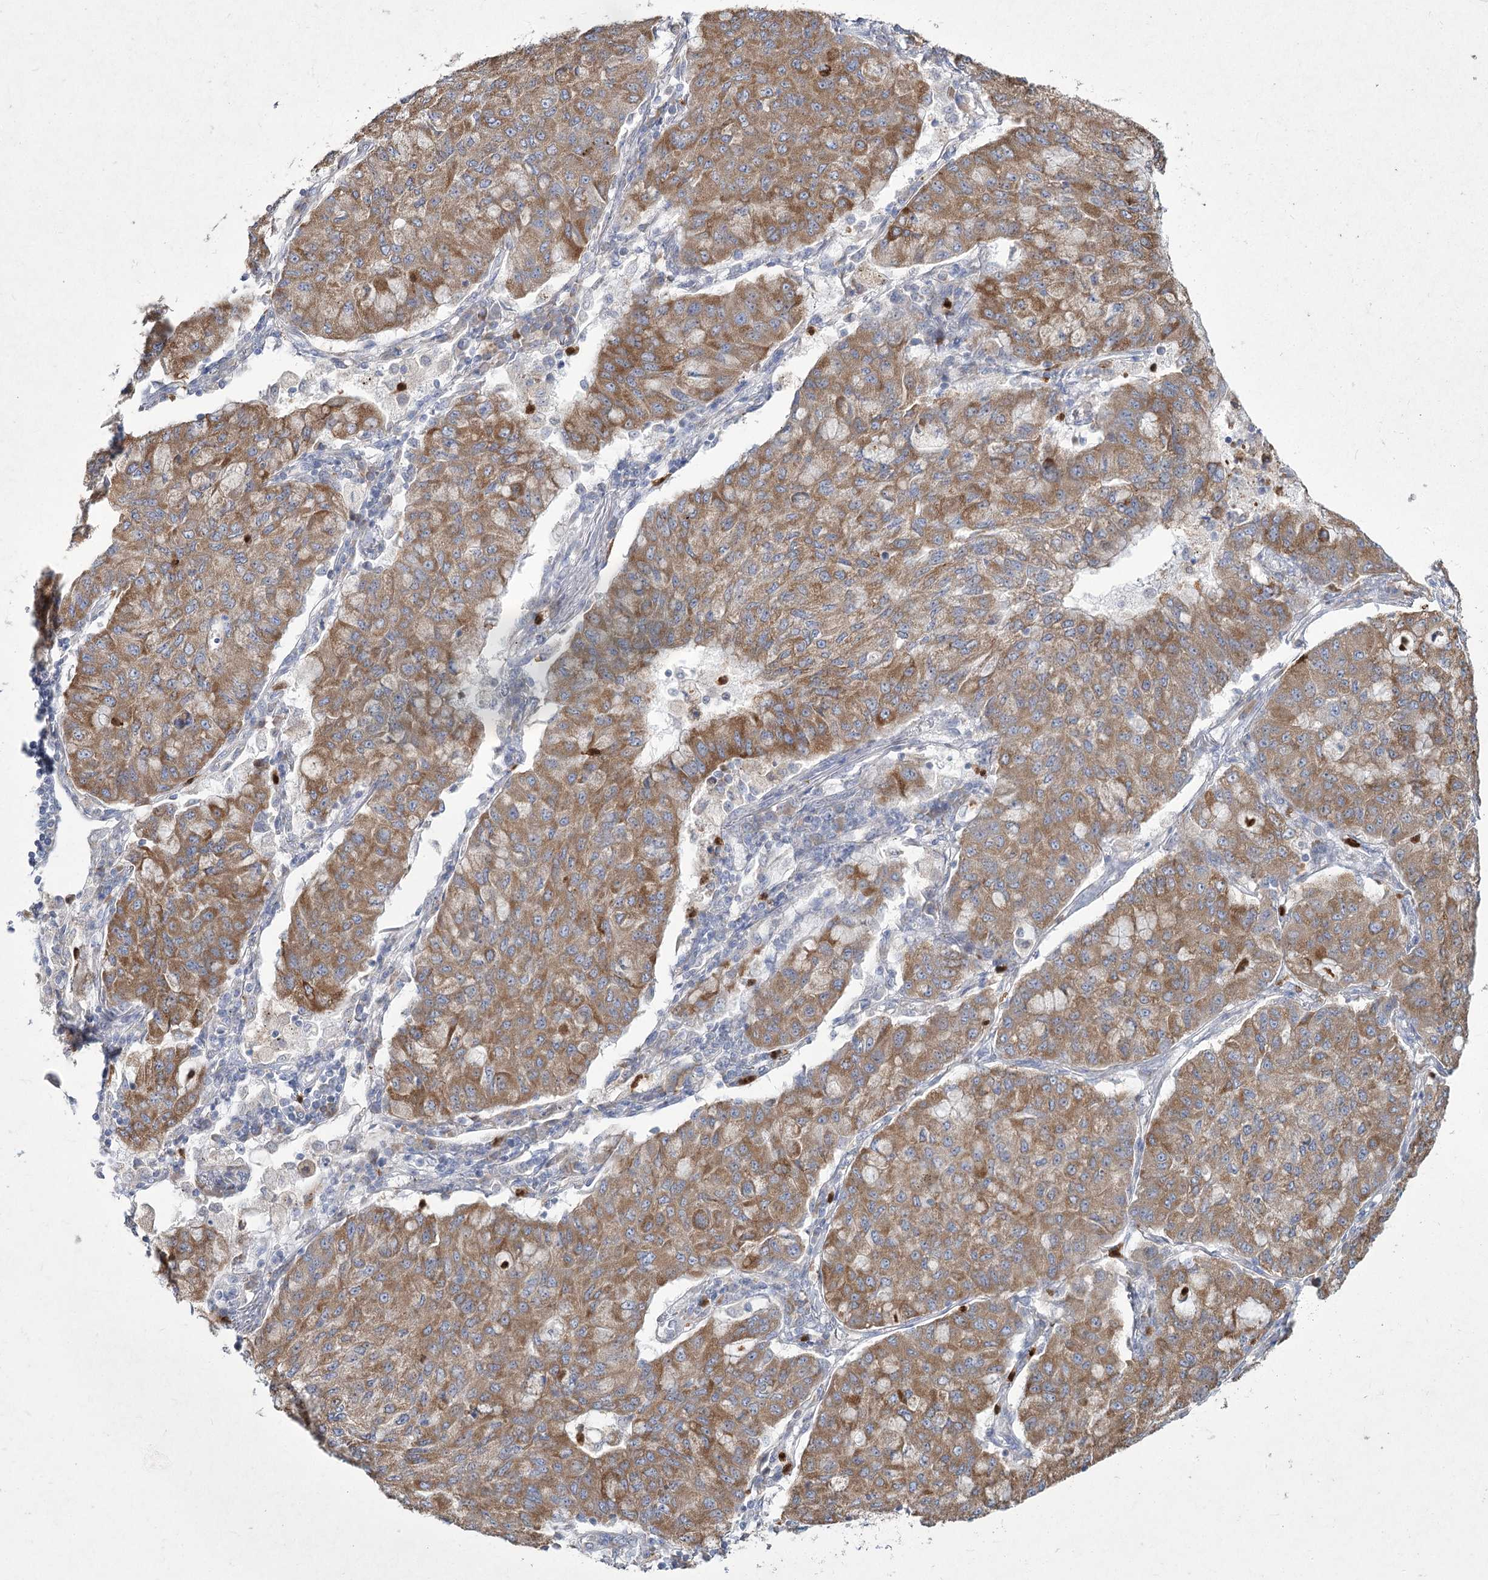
{"staining": {"intensity": "moderate", "quantity": ">75%", "location": "cytoplasmic/membranous"}, "tissue": "lung cancer", "cell_type": "Tumor cells", "image_type": "cancer", "snomed": [{"axis": "morphology", "description": "Squamous cell carcinoma, NOS"}, {"axis": "topography", "description": "Lung"}], "caption": "Approximately >75% of tumor cells in lung cancer exhibit moderate cytoplasmic/membranous protein staining as visualized by brown immunohistochemical staining.", "gene": "NIPAL4", "patient": {"sex": "male", "age": 74}}